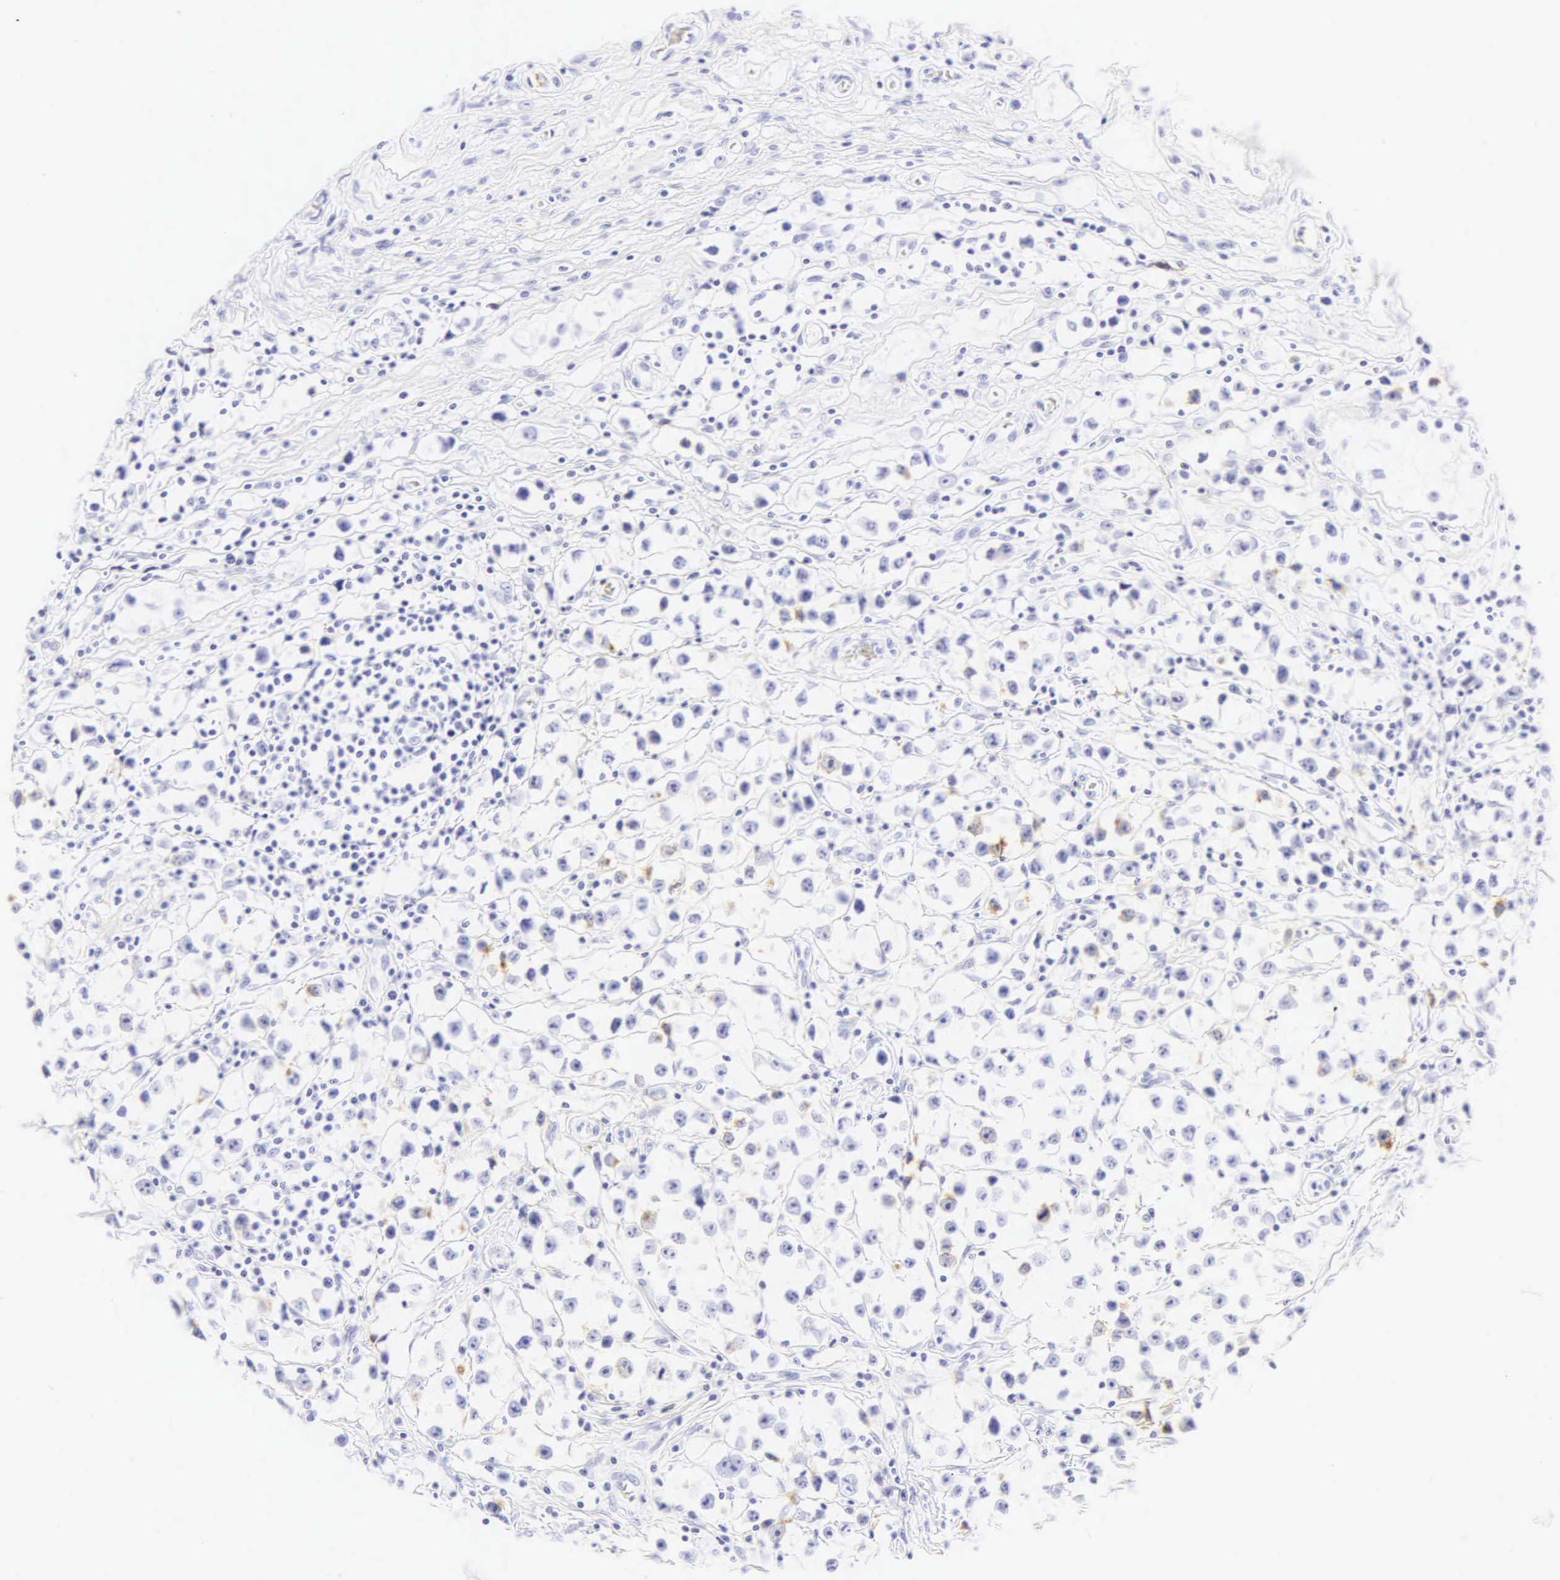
{"staining": {"intensity": "negative", "quantity": "none", "location": "none"}, "tissue": "testis cancer", "cell_type": "Tumor cells", "image_type": "cancer", "snomed": [{"axis": "morphology", "description": "Seminoma, NOS"}, {"axis": "topography", "description": "Testis"}], "caption": "There is no significant positivity in tumor cells of testis cancer (seminoma). Brightfield microscopy of immunohistochemistry stained with DAB (3,3'-diaminobenzidine) (brown) and hematoxylin (blue), captured at high magnification.", "gene": "CGB3", "patient": {"sex": "male", "age": 35}}